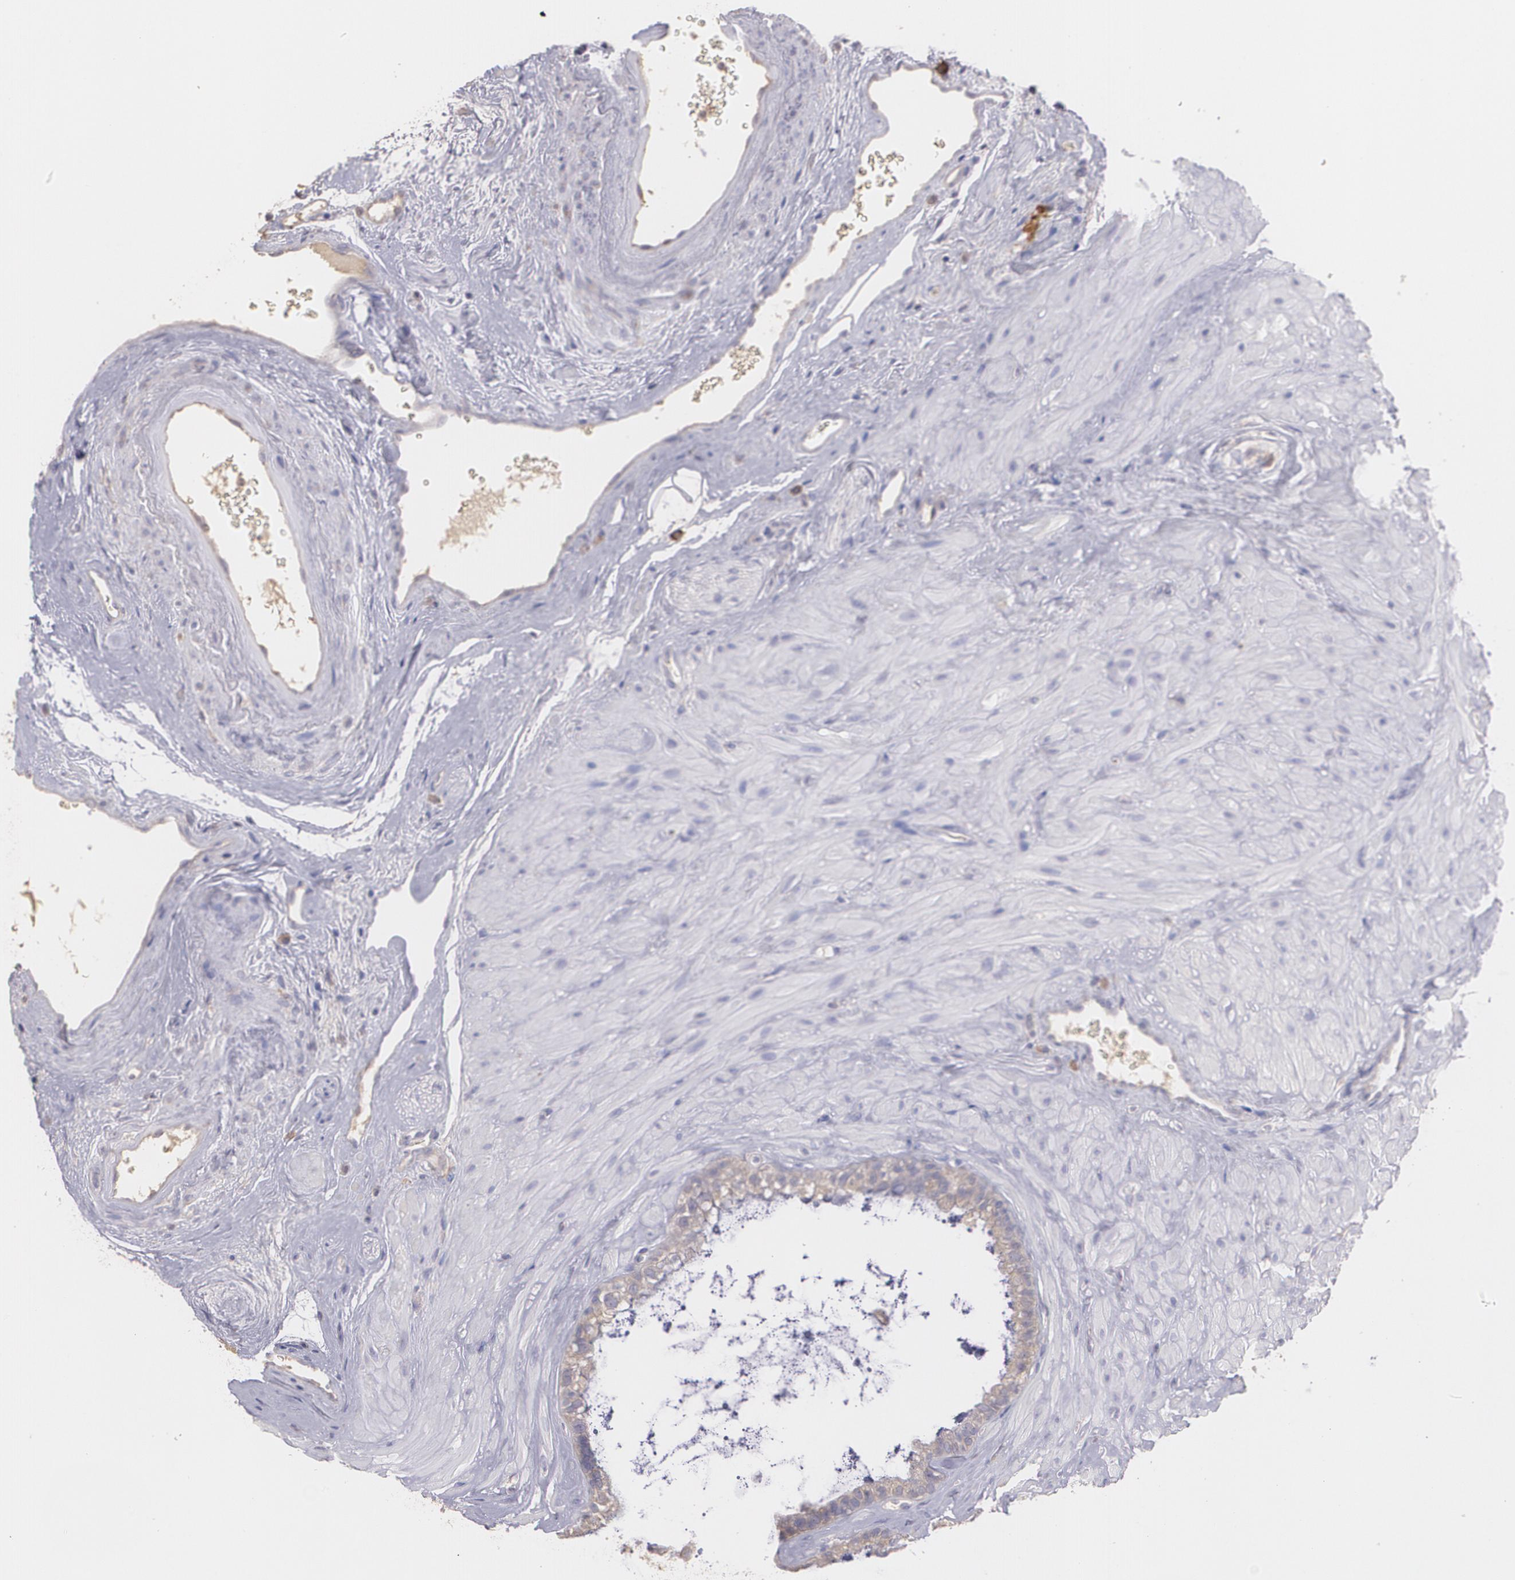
{"staining": {"intensity": "moderate", "quantity": ">75%", "location": "cytoplasmic/membranous"}, "tissue": "seminal vesicle", "cell_type": "Glandular cells", "image_type": "normal", "snomed": [{"axis": "morphology", "description": "Normal tissue, NOS"}, {"axis": "topography", "description": "Seminal veicle"}], "caption": "Unremarkable seminal vesicle exhibits moderate cytoplasmic/membranous positivity in about >75% of glandular cells.", "gene": "ECE1", "patient": {"sex": "male", "age": 63}}